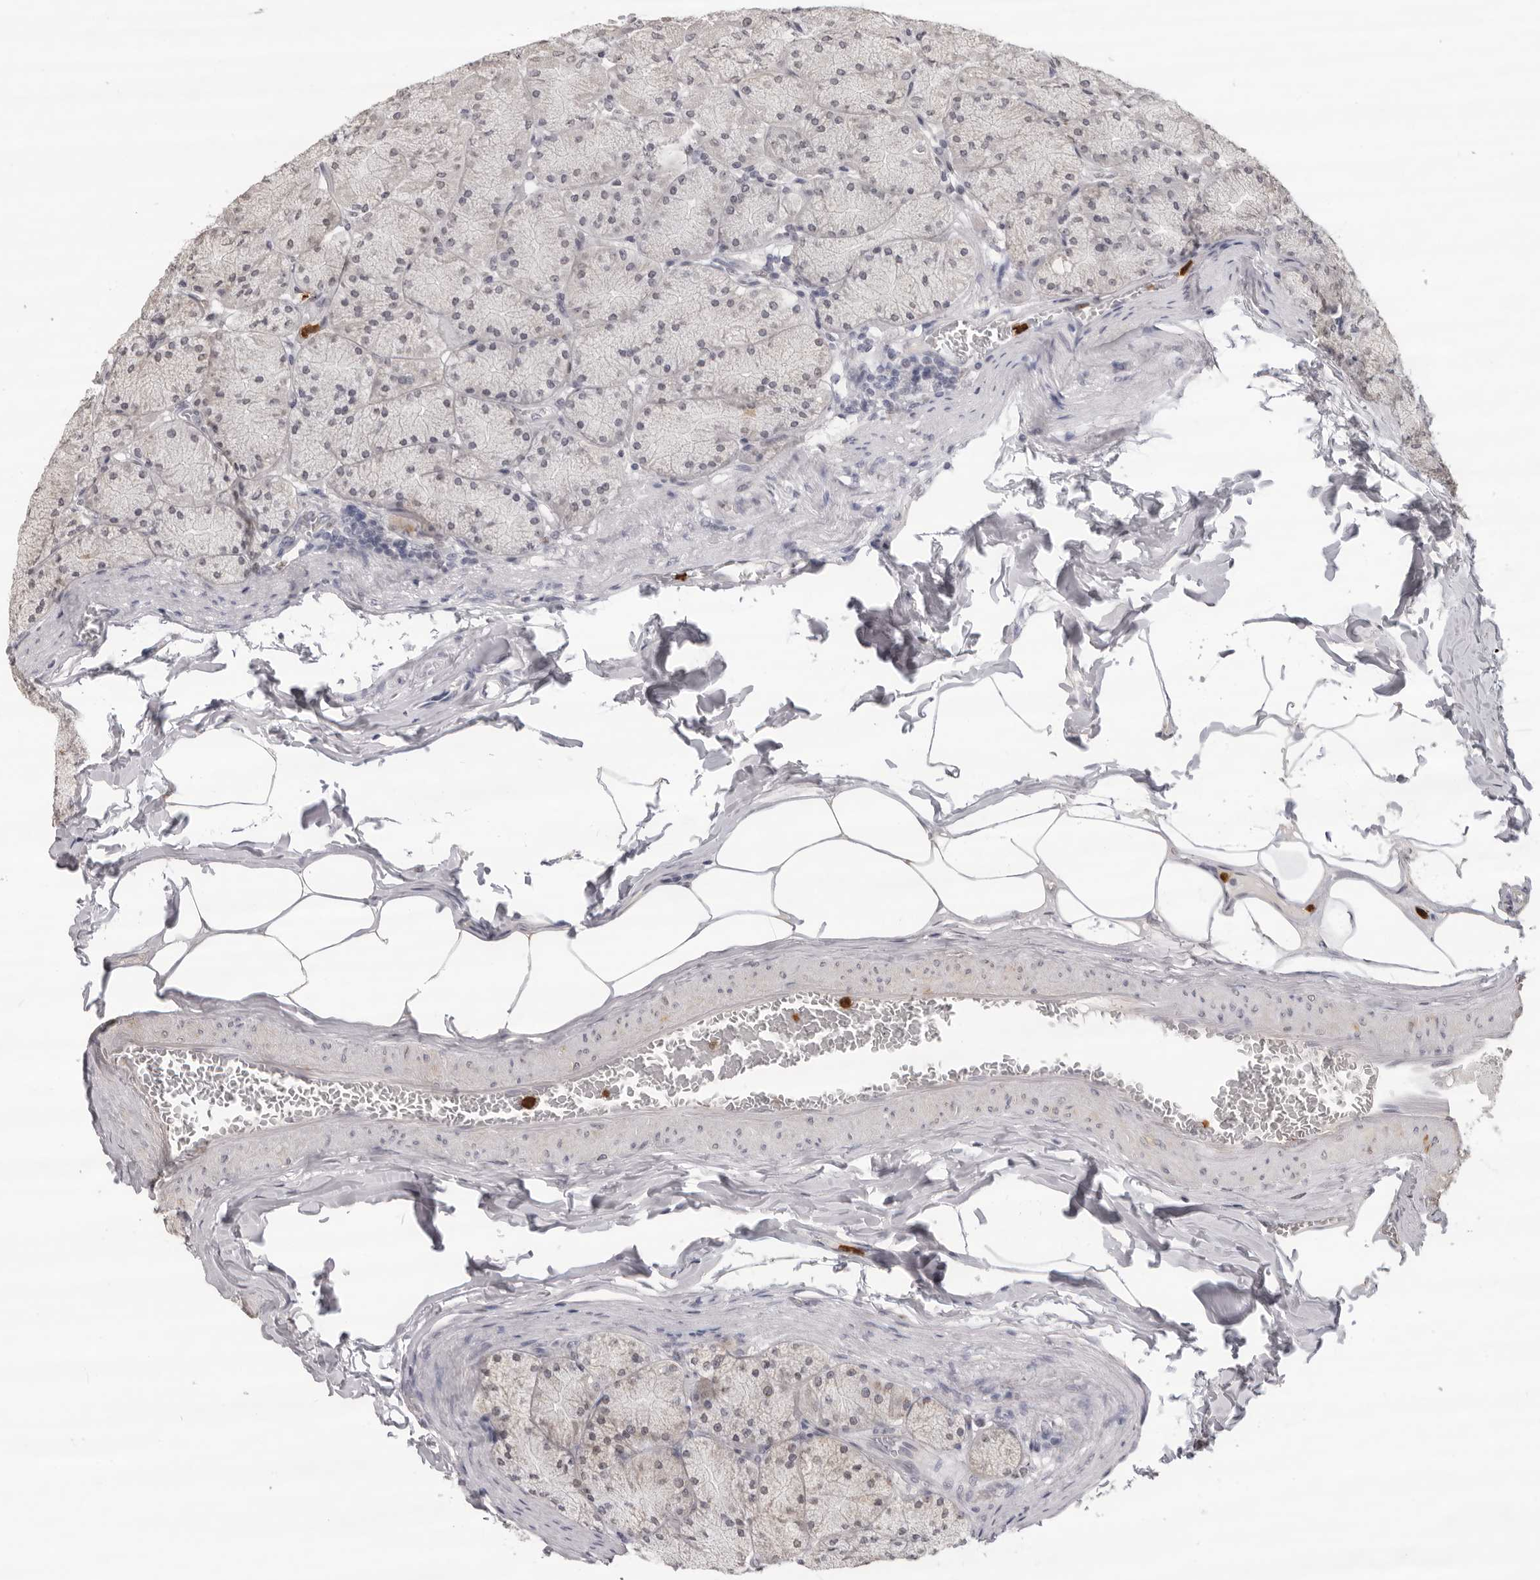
{"staining": {"intensity": "negative", "quantity": "none", "location": "none"}, "tissue": "stomach", "cell_type": "Glandular cells", "image_type": "normal", "snomed": [{"axis": "morphology", "description": "Normal tissue, NOS"}, {"axis": "topography", "description": "Stomach, upper"}], "caption": "There is no significant expression in glandular cells of stomach. The staining is performed using DAB brown chromogen with nuclei counter-stained in using hematoxylin.", "gene": "IL31", "patient": {"sex": "female", "age": 56}}